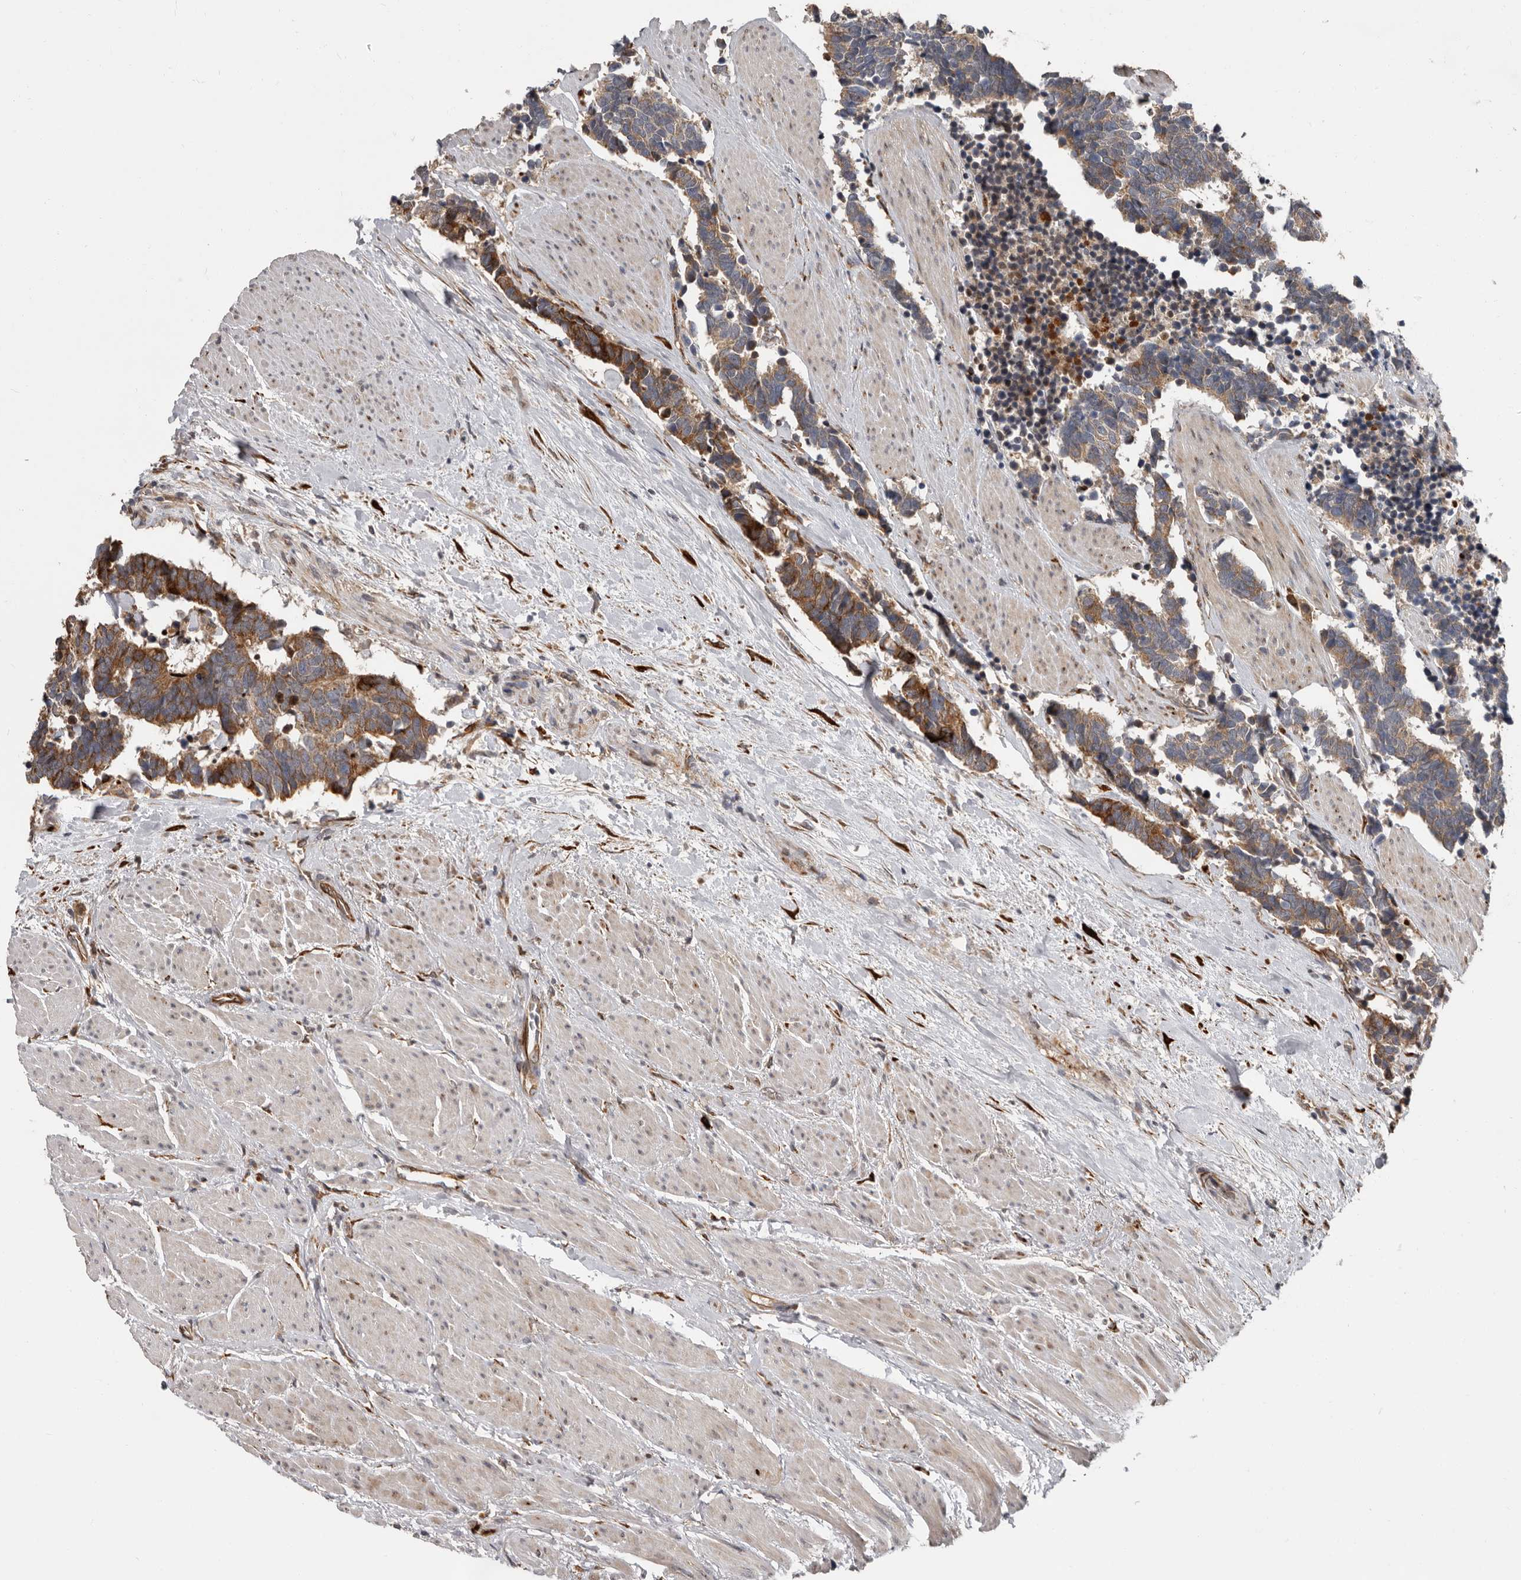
{"staining": {"intensity": "moderate", "quantity": ">75%", "location": "cytoplasmic/membranous"}, "tissue": "carcinoid", "cell_type": "Tumor cells", "image_type": "cancer", "snomed": [{"axis": "morphology", "description": "Carcinoma, NOS"}, {"axis": "morphology", "description": "Carcinoid, malignant, NOS"}, {"axis": "topography", "description": "Urinary bladder"}], "caption": "Immunohistochemical staining of carcinoid reveals moderate cytoplasmic/membranous protein positivity in approximately >75% of tumor cells.", "gene": "MTF1", "patient": {"sex": "male", "age": 57}}